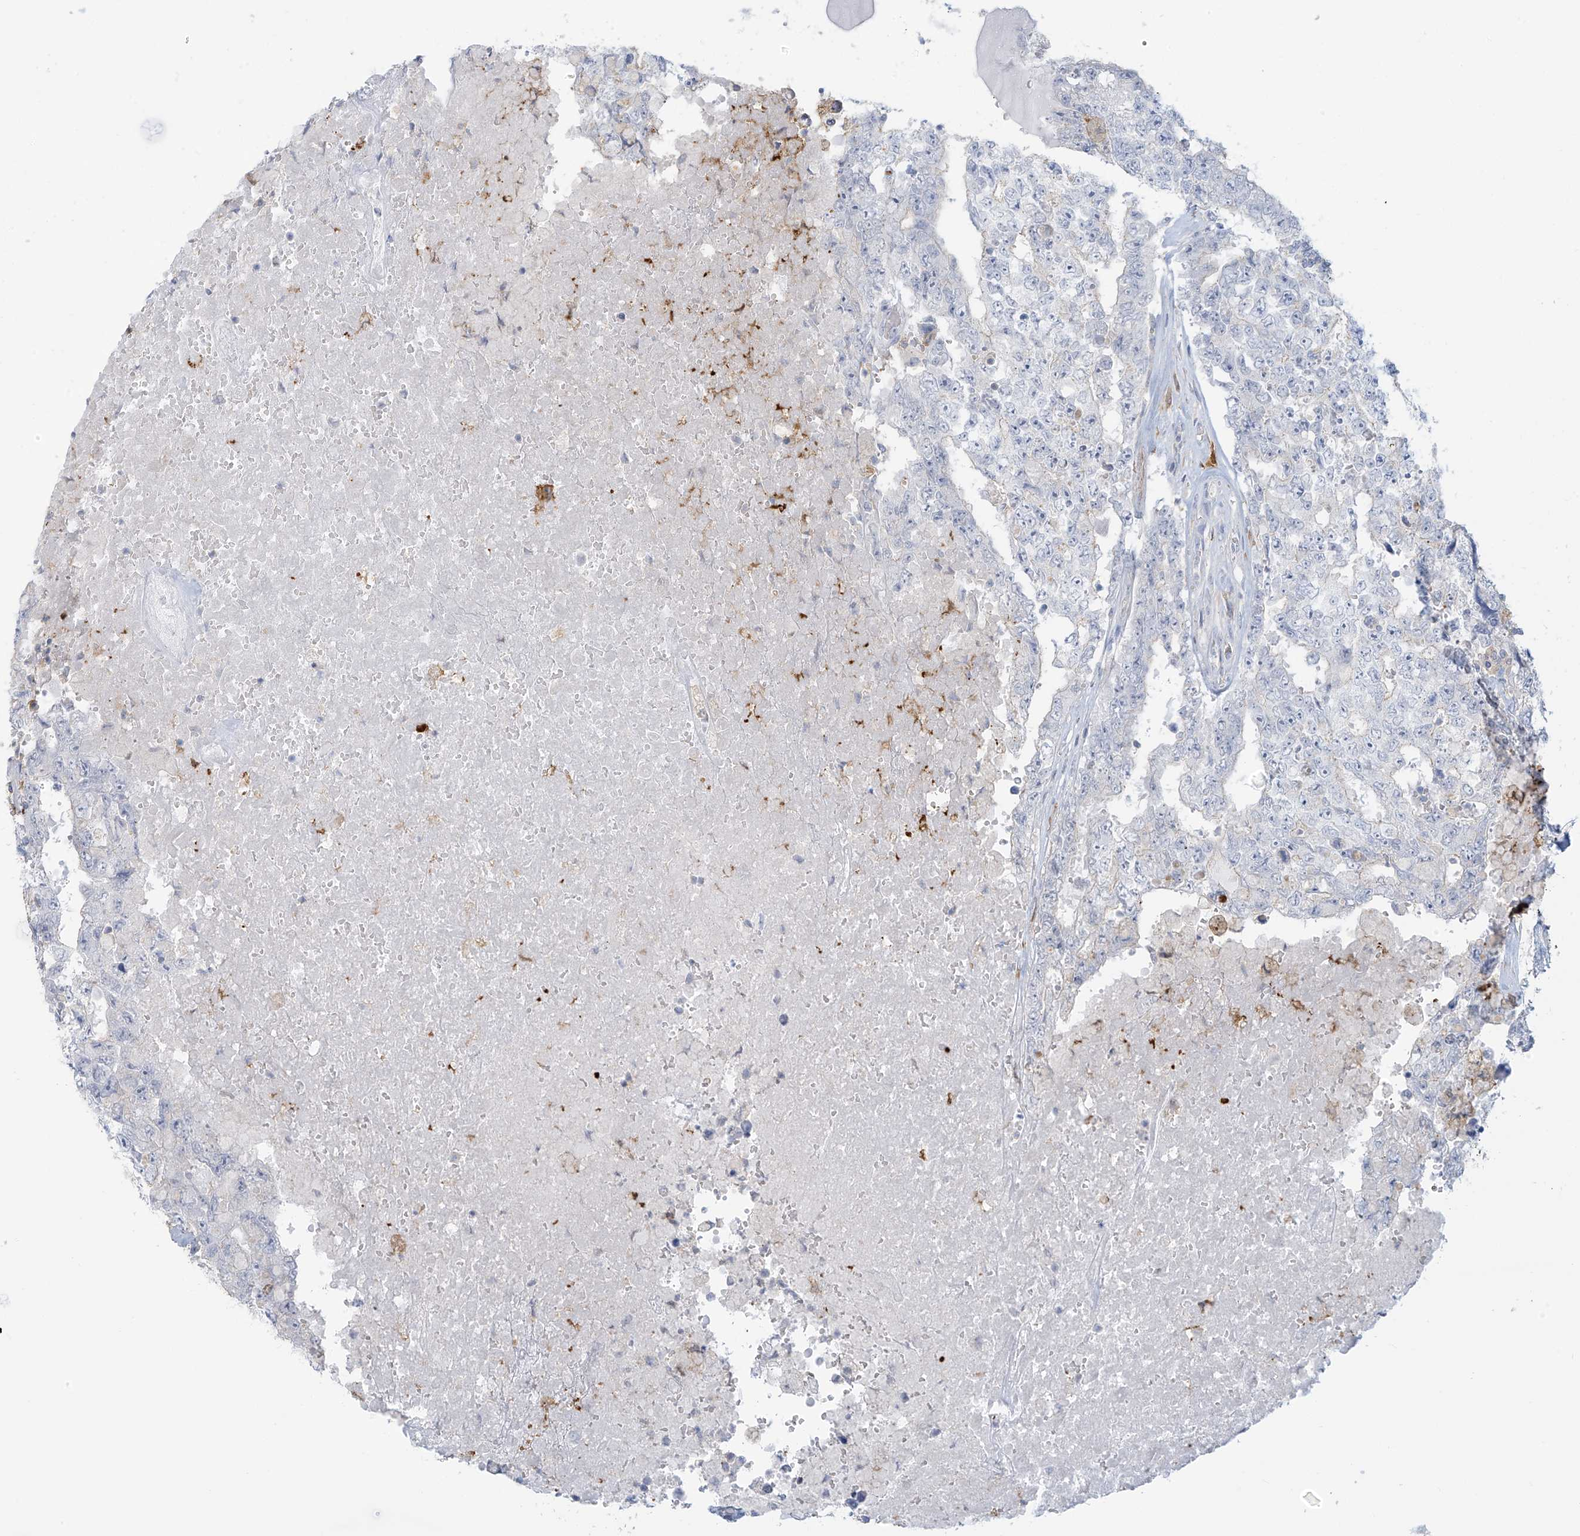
{"staining": {"intensity": "negative", "quantity": "none", "location": "none"}, "tissue": "testis cancer", "cell_type": "Tumor cells", "image_type": "cancer", "snomed": [{"axis": "morphology", "description": "Carcinoma, Embryonal, NOS"}, {"axis": "topography", "description": "Testis"}], "caption": "IHC of embryonal carcinoma (testis) demonstrates no expression in tumor cells.", "gene": "TAGAP", "patient": {"sex": "male", "age": 26}}